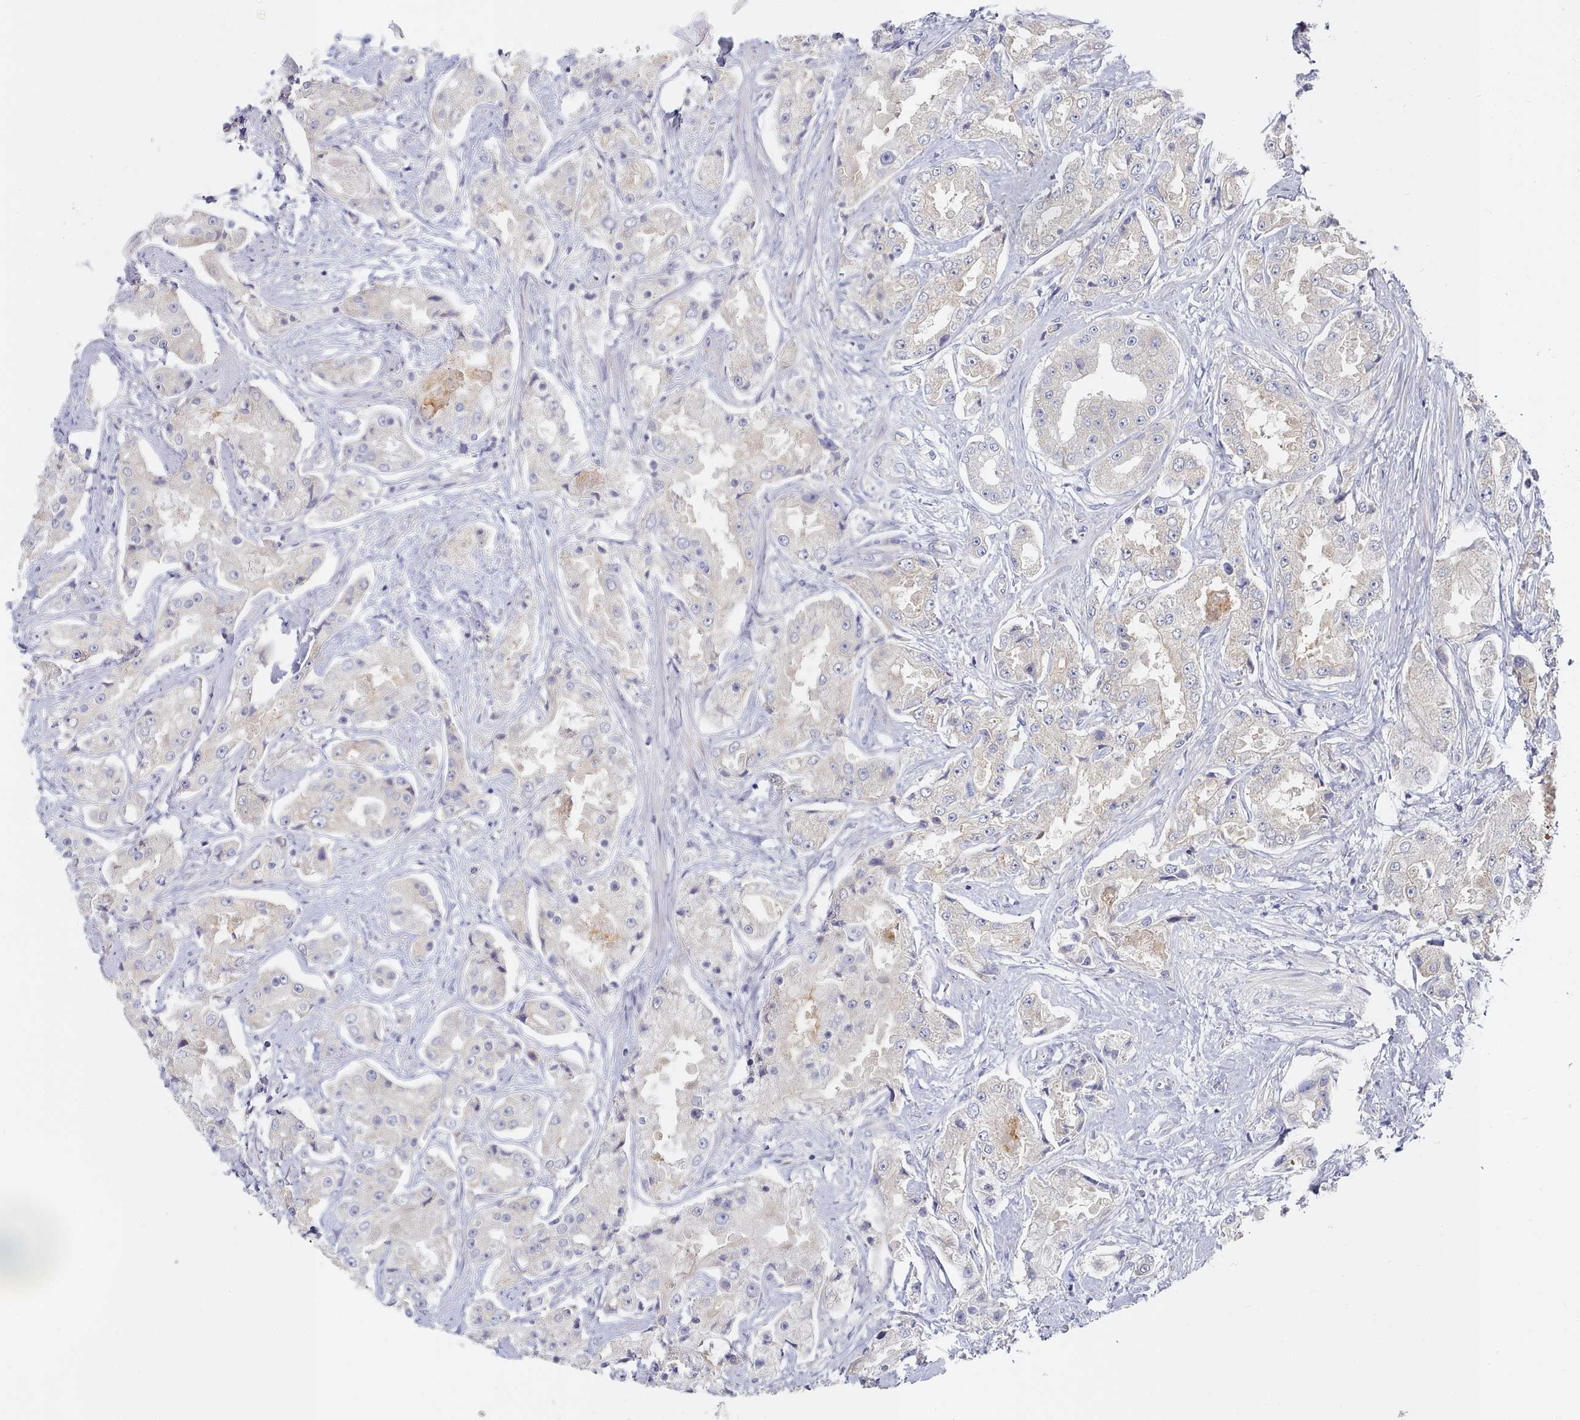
{"staining": {"intensity": "negative", "quantity": "none", "location": "none"}, "tissue": "prostate cancer", "cell_type": "Tumor cells", "image_type": "cancer", "snomed": [{"axis": "morphology", "description": "Adenocarcinoma, High grade"}, {"axis": "topography", "description": "Prostate"}], "caption": "A high-resolution photomicrograph shows immunohistochemistry (IHC) staining of high-grade adenocarcinoma (prostate), which reveals no significant expression in tumor cells.", "gene": "TYW1B", "patient": {"sex": "male", "age": 73}}